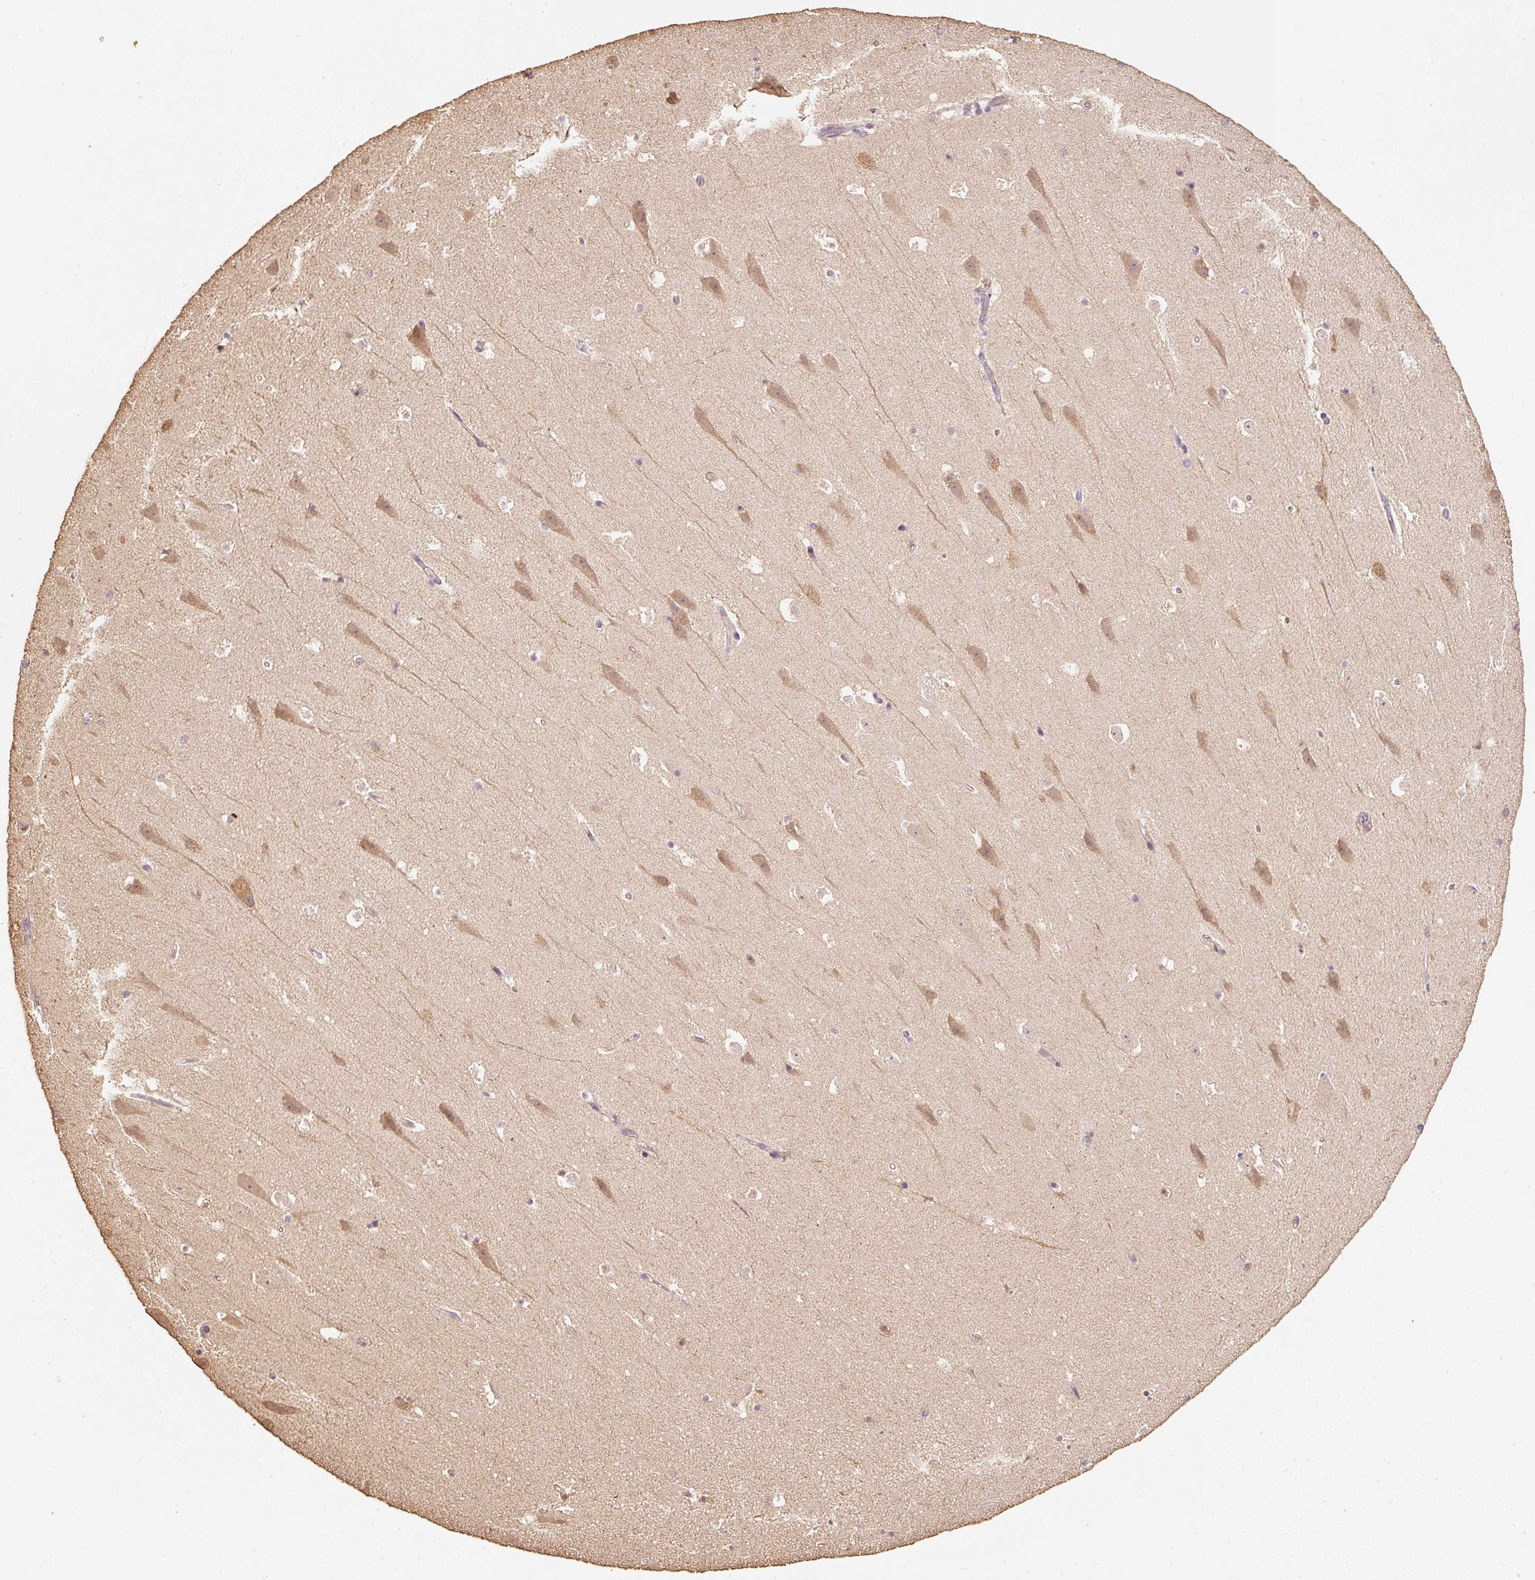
{"staining": {"intensity": "negative", "quantity": "none", "location": "none"}, "tissue": "hippocampus", "cell_type": "Glial cells", "image_type": "normal", "snomed": [{"axis": "morphology", "description": "Normal tissue, NOS"}, {"axis": "topography", "description": "Hippocampus"}], "caption": "Immunohistochemistry (IHC) histopathology image of unremarkable hippocampus: hippocampus stained with DAB (3,3'-diaminobenzidine) reveals no significant protein staining in glial cells.", "gene": "HERC2", "patient": {"sex": "male", "age": 37}}